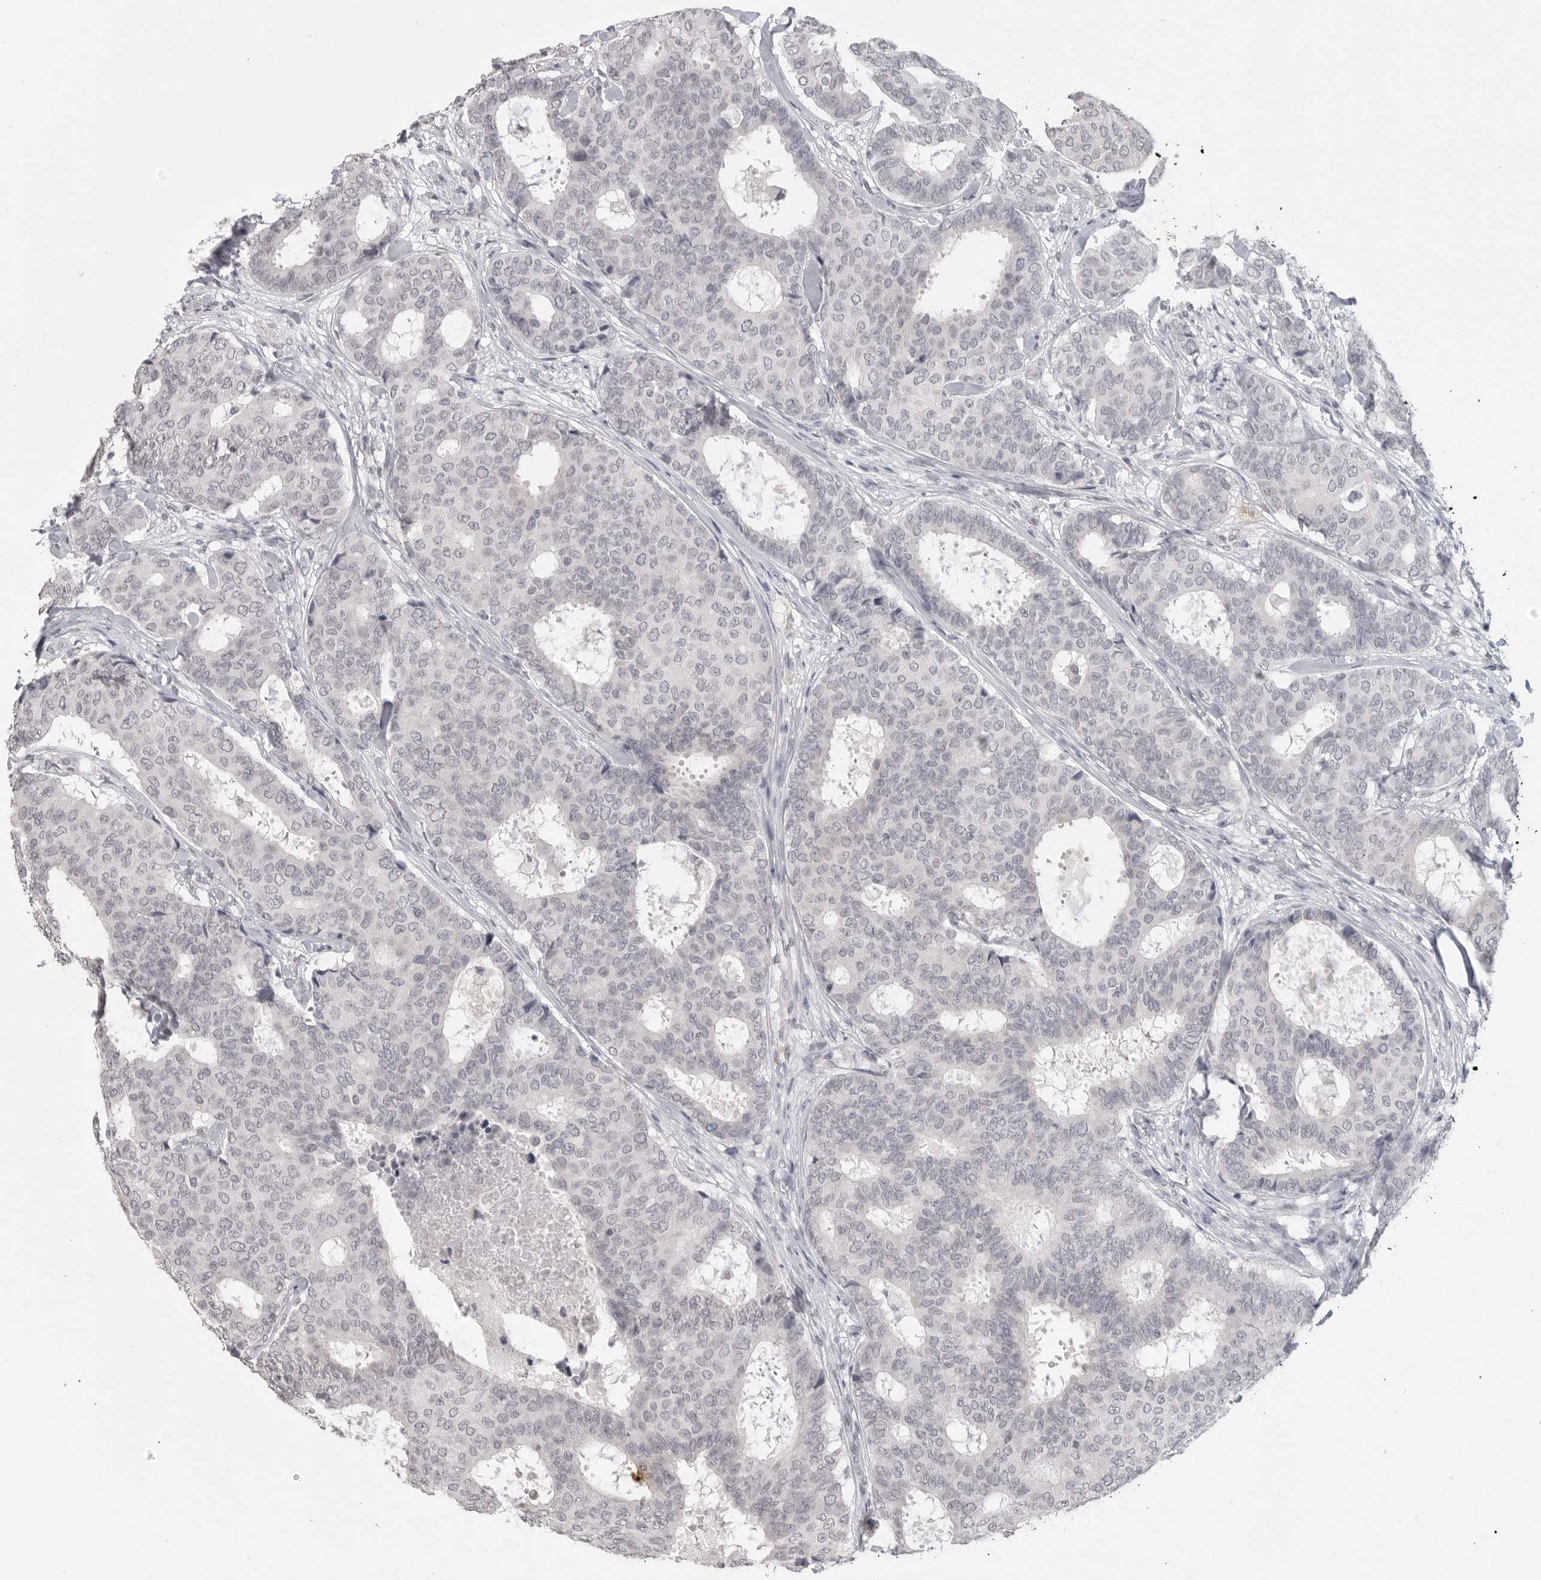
{"staining": {"intensity": "negative", "quantity": "none", "location": "none"}, "tissue": "breast cancer", "cell_type": "Tumor cells", "image_type": "cancer", "snomed": [{"axis": "morphology", "description": "Duct carcinoma"}, {"axis": "topography", "description": "Breast"}], "caption": "Protein analysis of breast cancer (invasive ductal carcinoma) reveals no significant positivity in tumor cells.", "gene": "PRSS1", "patient": {"sex": "female", "age": 75}}